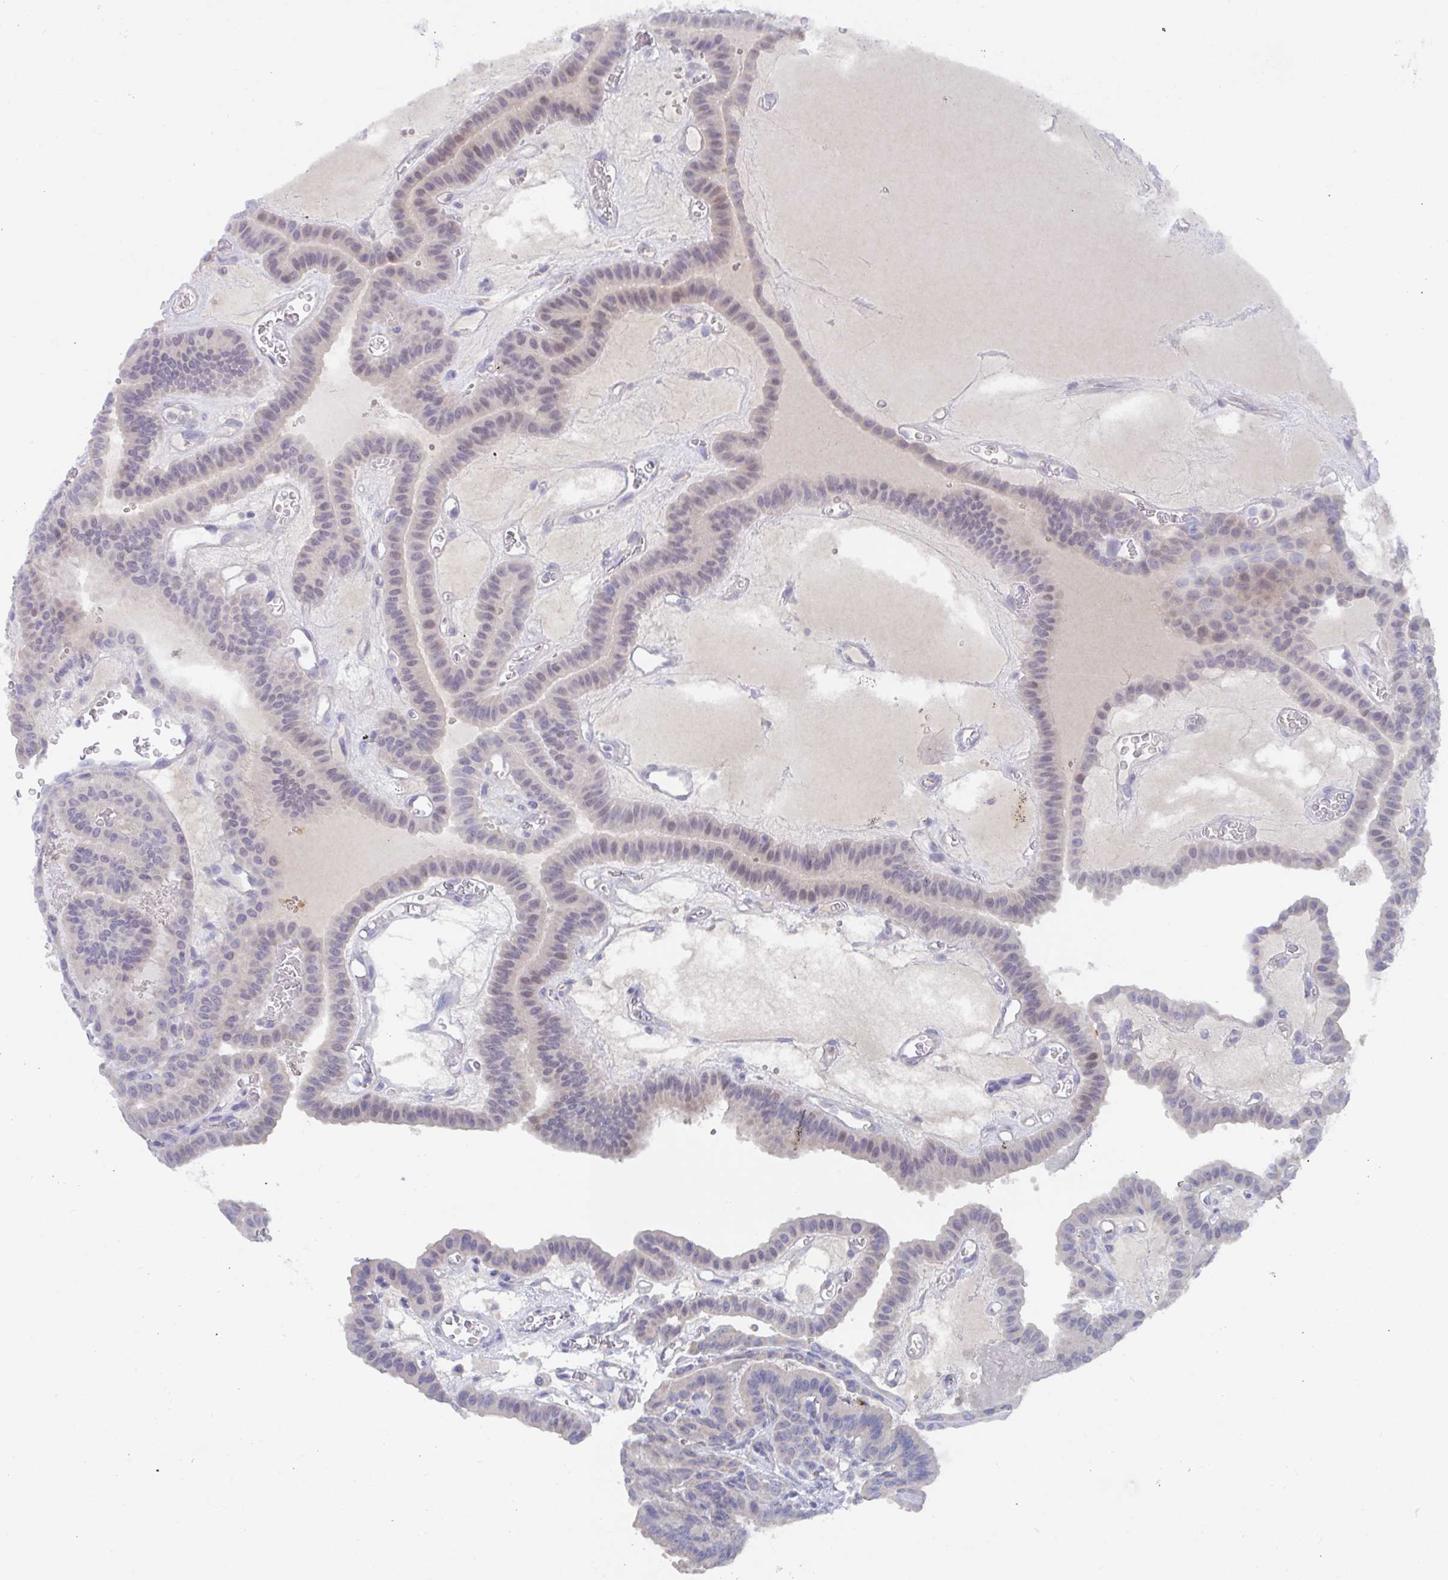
{"staining": {"intensity": "negative", "quantity": "none", "location": "none"}, "tissue": "thyroid cancer", "cell_type": "Tumor cells", "image_type": "cancer", "snomed": [{"axis": "morphology", "description": "Papillary adenocarcinoma, NOS"}, {"axis": "topography", "description": "Thyroid gland"}], "caption": "The image shows no staining of tumor cells in thyroid cancer.", "gene": "KCNK5", "patient": {"sex": "male", "age": 87}}